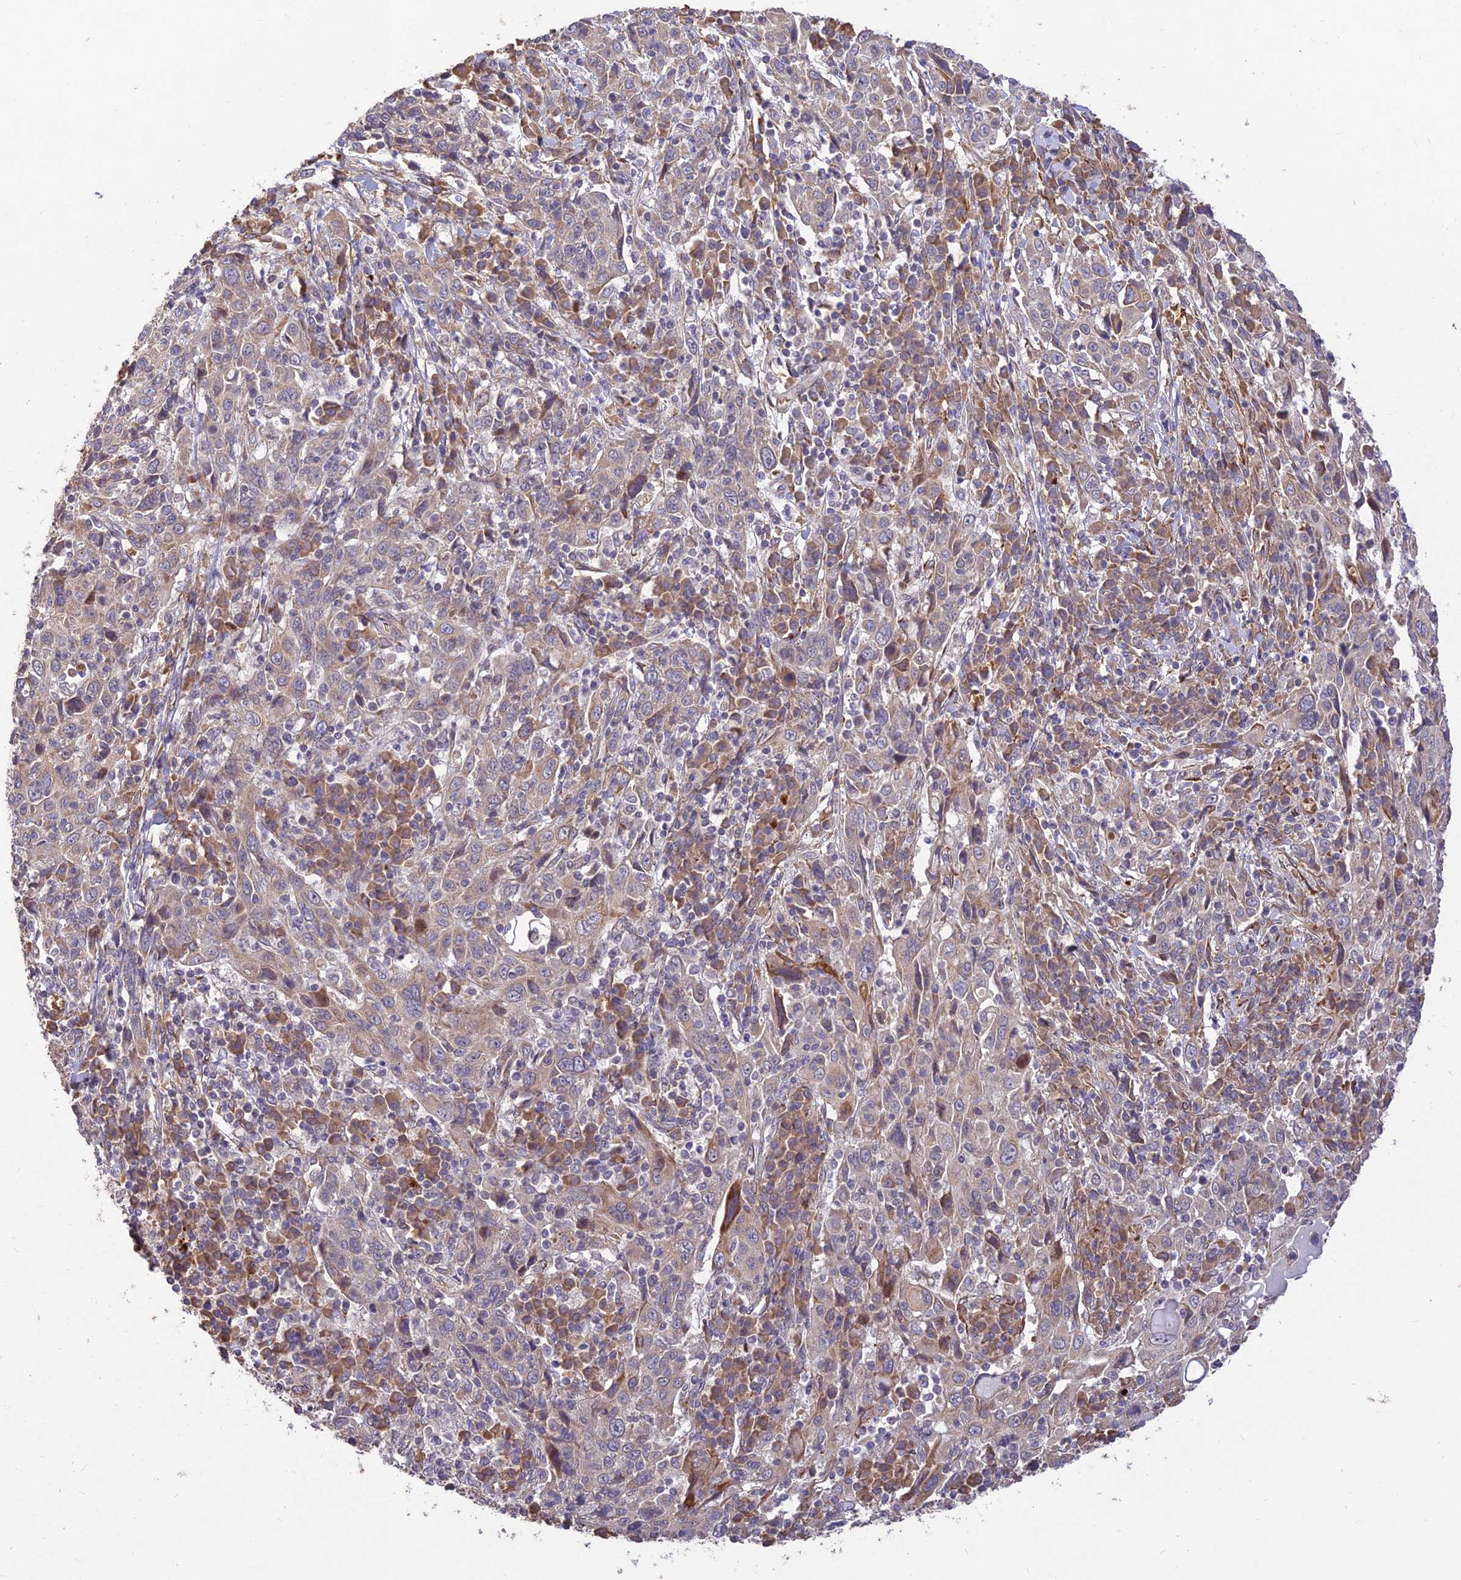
{"staining": {"intensity": "weak", "quantity": "25%-75%", "location": "cytoplasmic/membranous"}, "tissue": "cervical cancer", "cell_type": "Tumor cells", "image_type": "cancer", "snomed": [{"axis": "morphology", "description": "Squamous cell carcinoma, NOS"}, {"axis": "topography", "description": "Cervix"}], "caption": "The image reveals immunohistochemical staining of squamous cell carcinoma (cervical). There is weak cytoplasmic/membranous positivity is present in approximately 25%-75% of tumor cells.", "gene": "PPP1R11", "patient": {"sex": "female", "age": 46}}